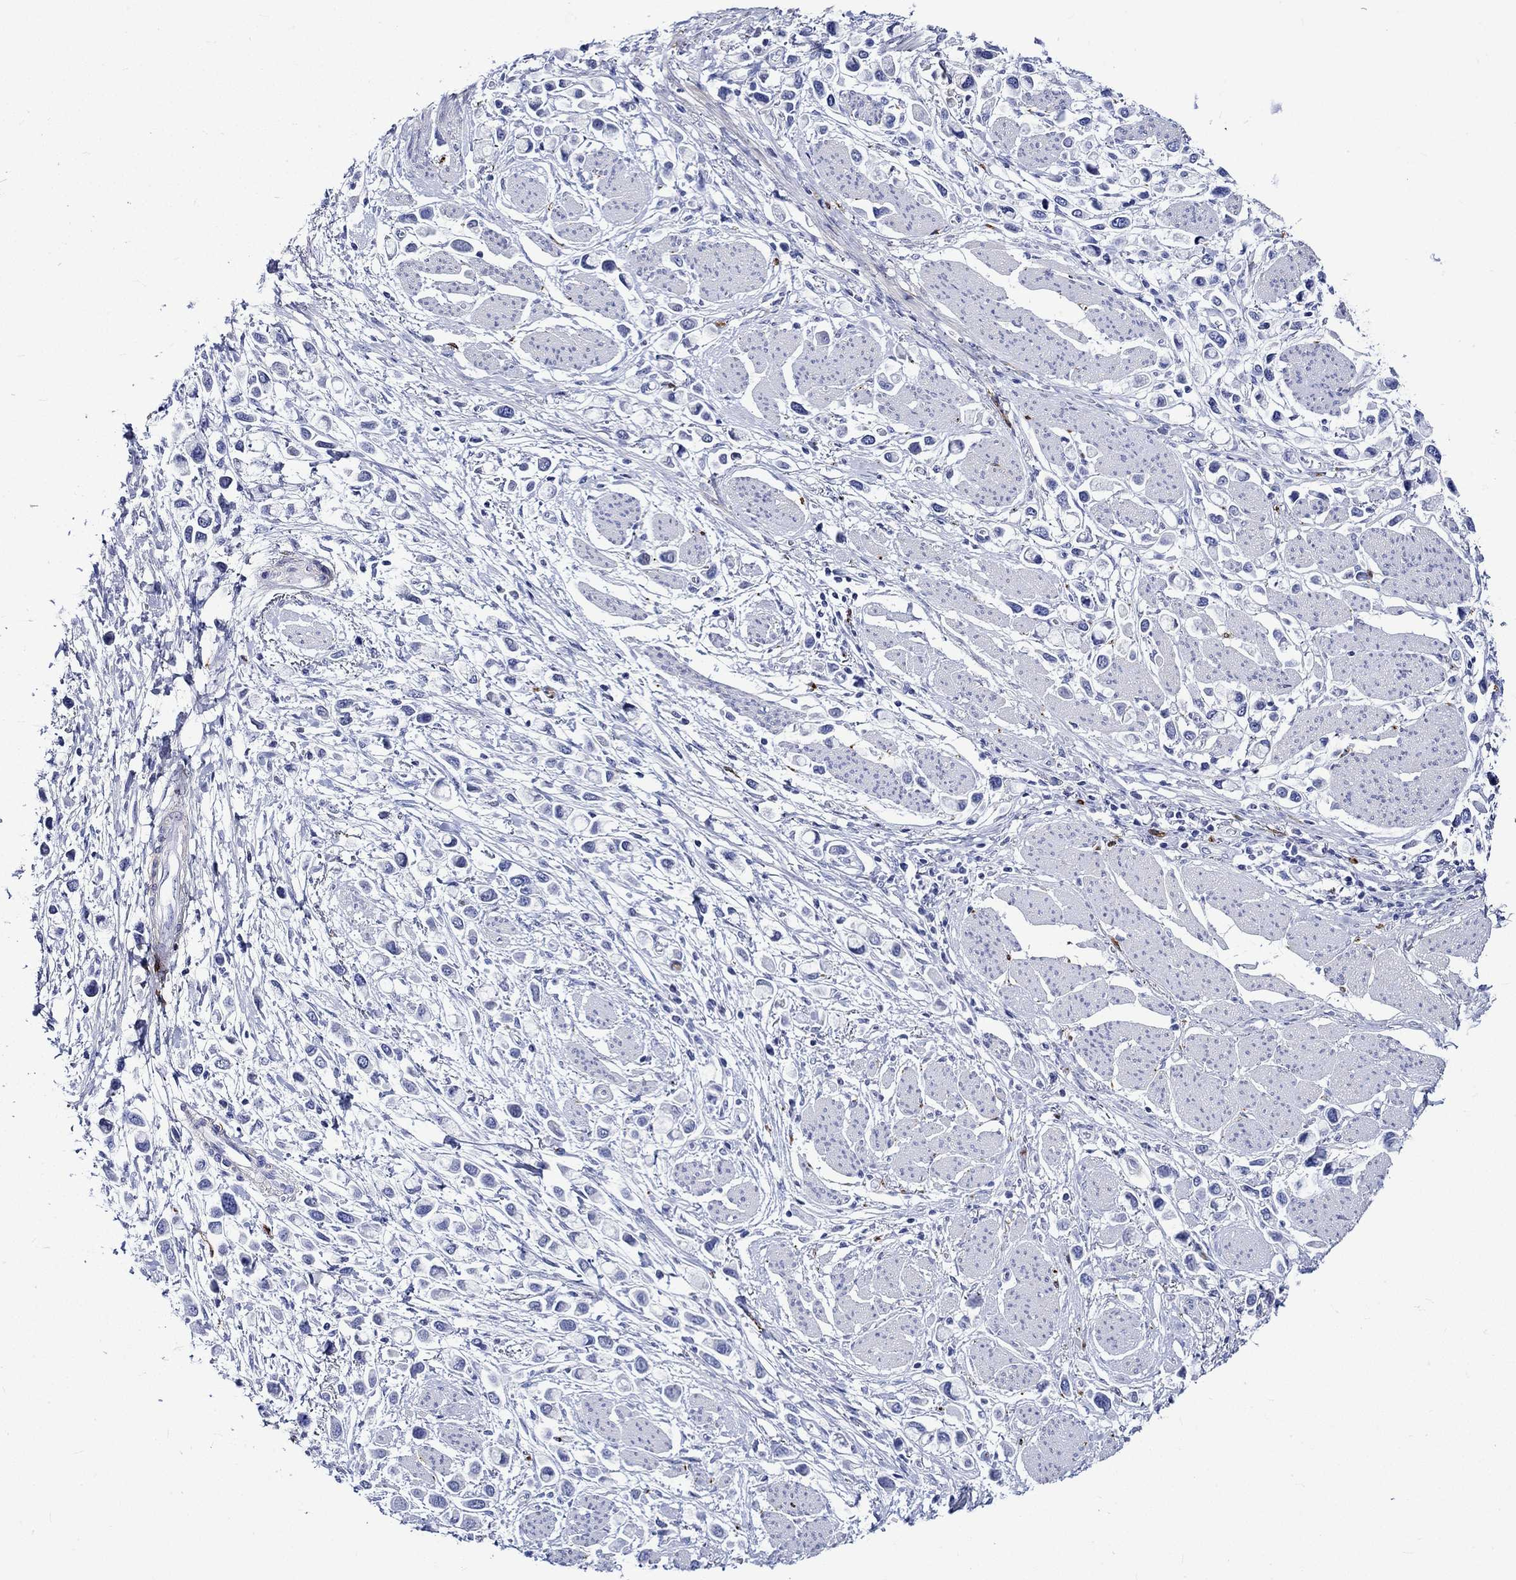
{"staining": {"intensity": "negative", "quantity": "none", "location": "none"}, "tissue": "stomach cancer", "cell_type": "Tumor cells", "image_type": "cancer", "snomed": [{"axis": "morphology", "description": "Adenocarcinoma, NOS"}, {"axis": "topography", "description": "Stomach"}], "caption": "There is no significant staining in tumor cells of stomach cancer.", "gene": "CRYAB", "patient": {"sex": "female", "age": 81}}